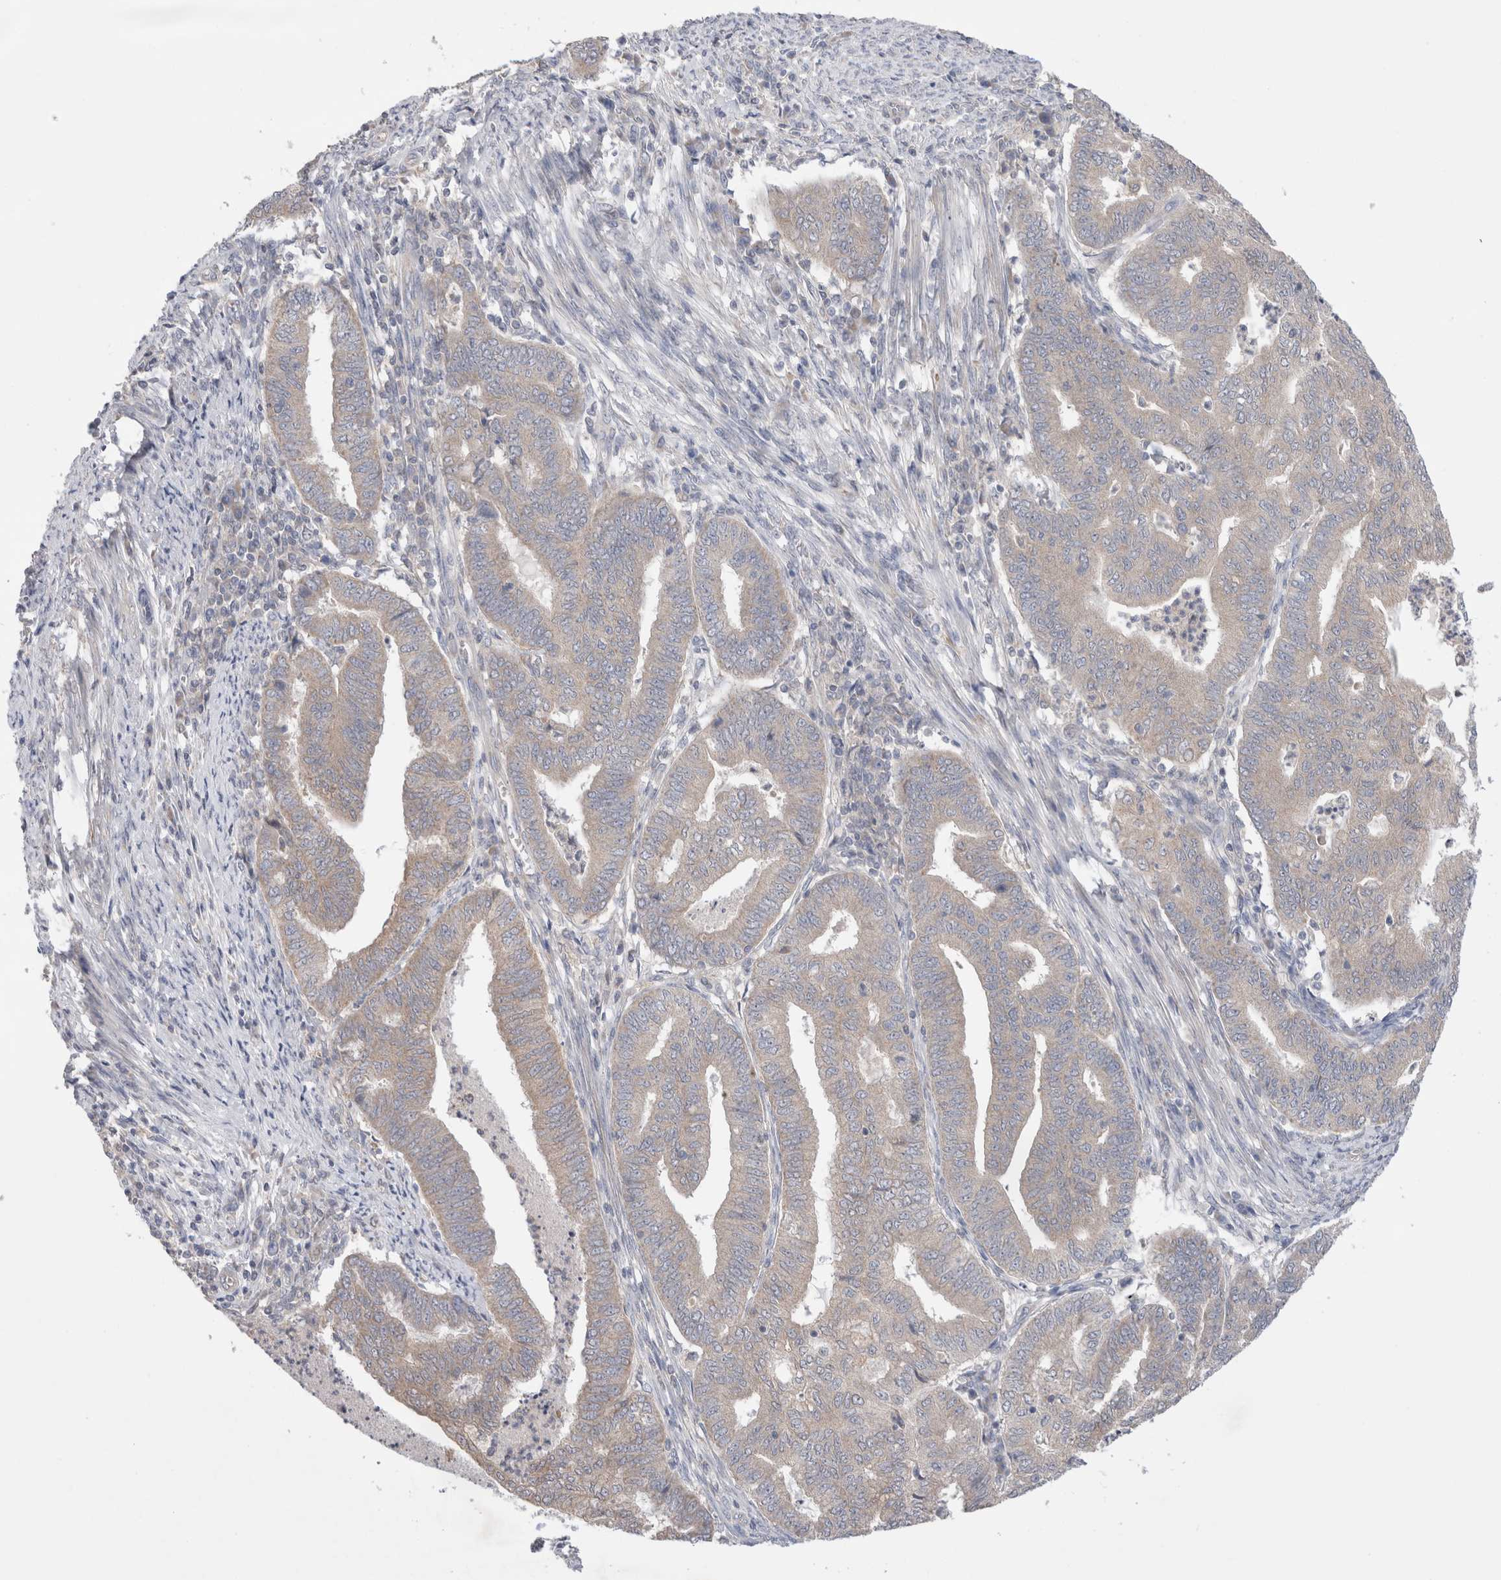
{"staining": {"intensity": "negative", "quantity": "none", "location": "none"}, "tissue": "endometrial cancer", "cell_type": "Tumor cells", "image_type": "cancer", "snomed": [{"axis": "morphology", "description": "Polyp, NOS"}, {"axis": "morphology", "description": "Adenocarcinoma, NOS"}, {"axis": "morphology", "description": "Adenoma, NOS"}, {"axis": "topography", "description": "Endometrium"}], "caption": "Tumor cells are negative for protein expression in human adenoma (endometrial). (DAB immunohistochemistry (IHC), high magnification).", "gene": "IFT74", "patient": {"sex": "female", "age": 79}}